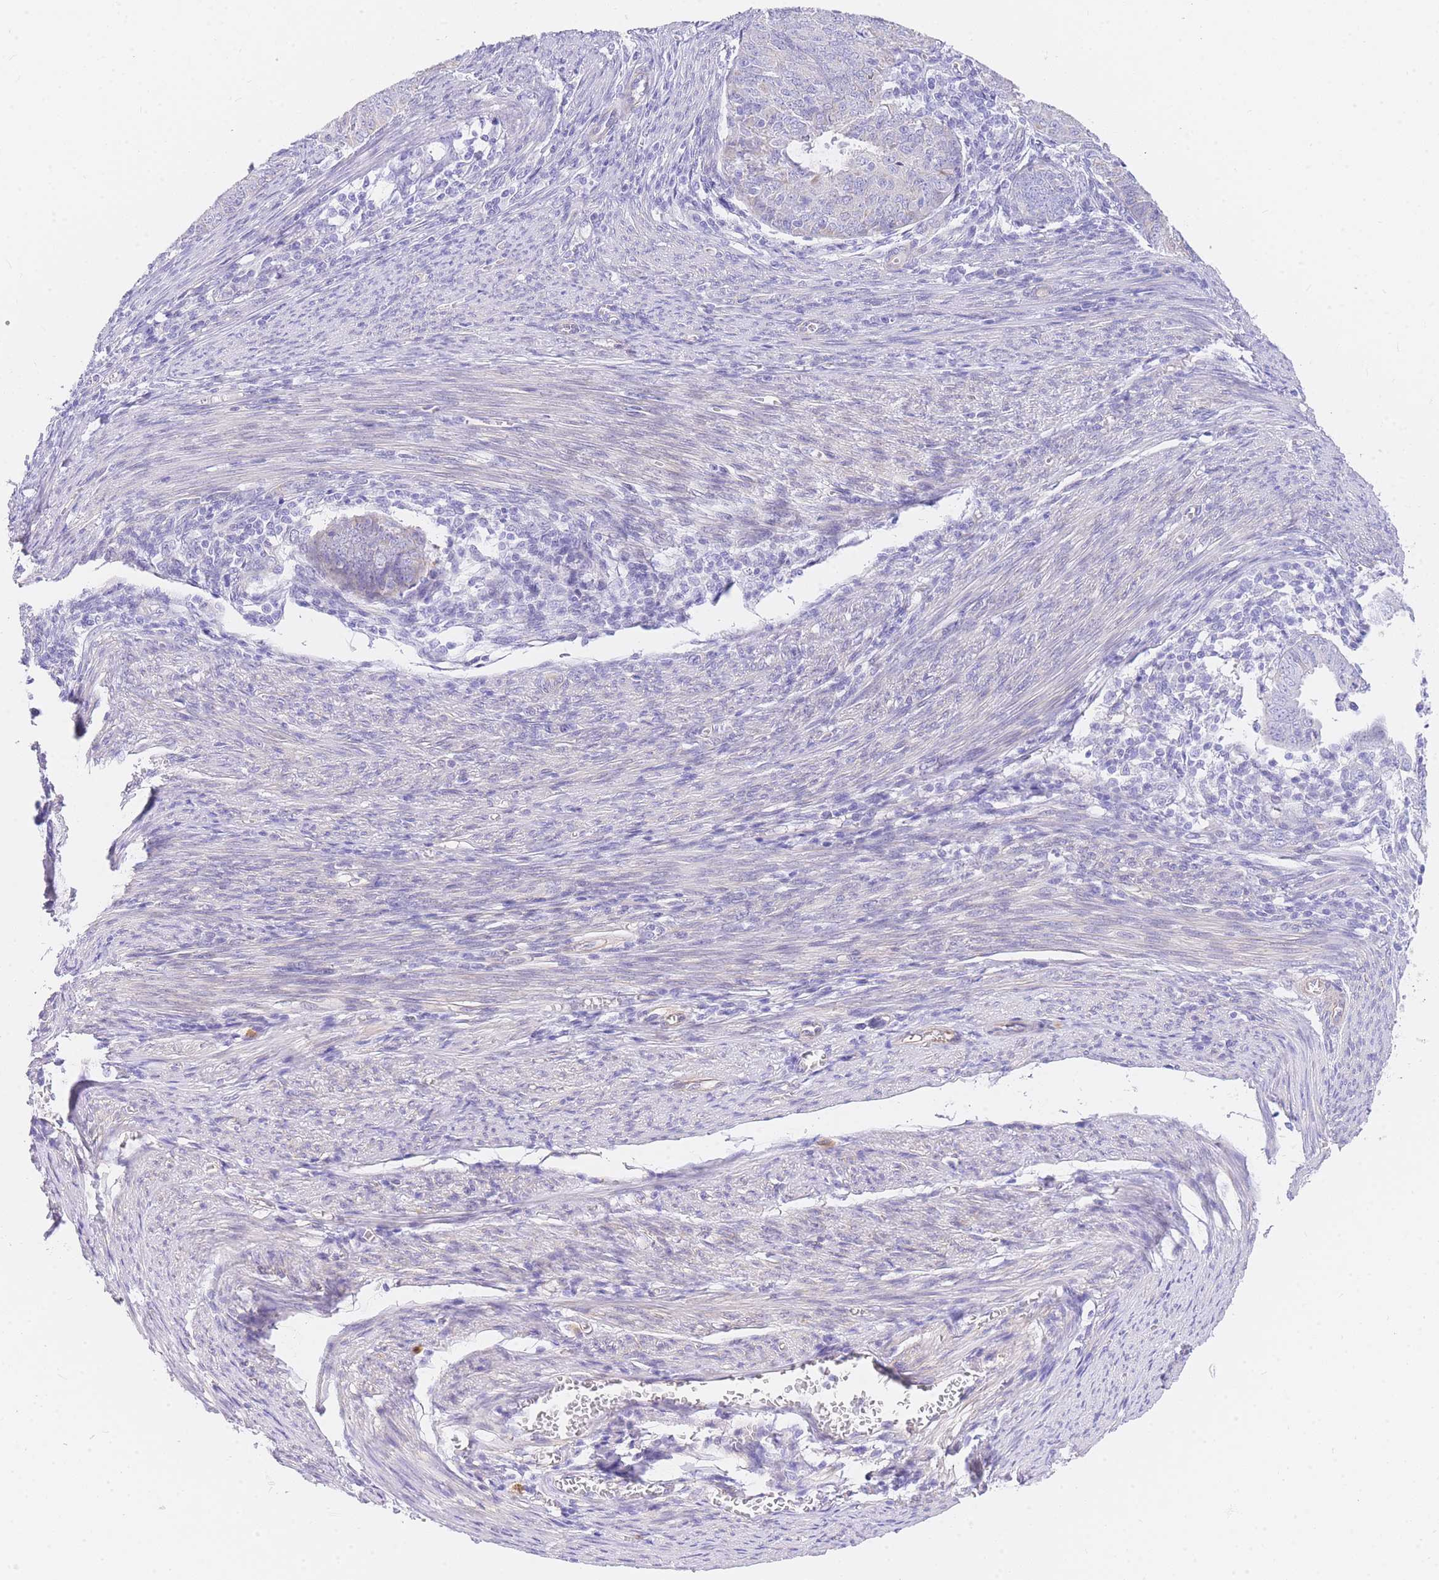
{"staining": {"intensity": "negative", "quantity": "none", "location": "none"}, "tissue": "endometrial cancer", "cell_type": "Tumor cells", "image_type": "cancer", "snomed": [{"axis": "morphology", "description": "Adenocarcinoma, NOS"}, {"axis": "topography", "description": "Endometrium"}], "caption": "Immunohistochemistry (IHC) of human adenocarcinoma (endometrial) exhibits no positivity in tumor cells.", "gene": "SRSF12", "patient": {"sex": "female", "age": 57}}